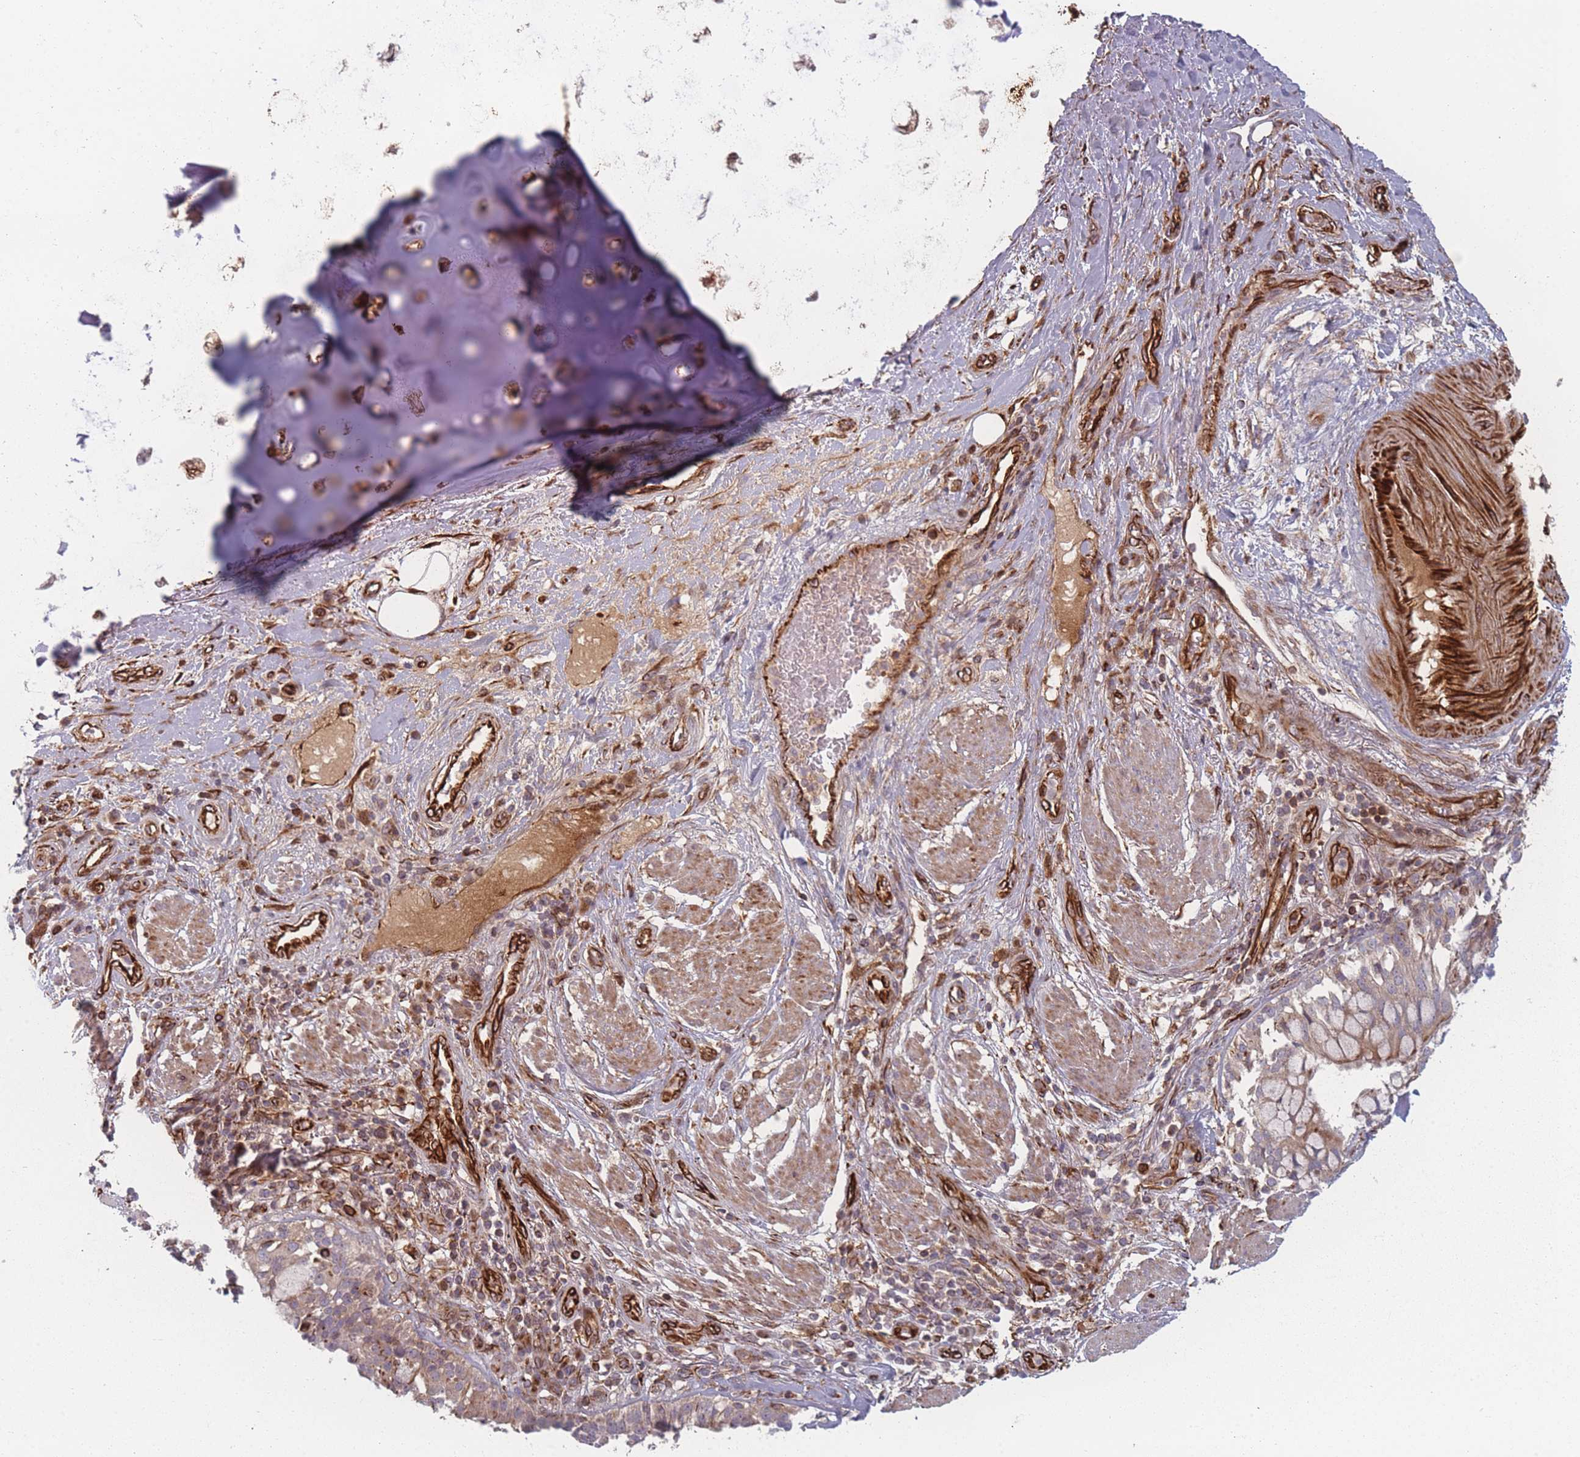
{"staining": {"intensity": "moderate", "quantity": ">75%", "location": "cytoplasmic/membranous"}, "tissue": "soft tissue", "cell_type": "Chondrocytes", "image_type": "normal", "snomed": [{"axis": "morphology", "description": "Normal tissue, NOS"}, {"axis": "morphology", "description": "Squamous cell carcinoma, NOS"}, {"axis": "topography", "description": "Bronchus"}, {"axis": "topography", "description": "Lung"}], "caption": "Soft tissue stained with DAB (3,3'-diaminobenzidine) immunohistochemistry (IHC) demonstrates medium levels of moderate cytoplasmic/membranous staining in about >75% of chondrocytes.", "gene": "EEF1AKMT2", "patient": {"sex": "male", "age": 64}}